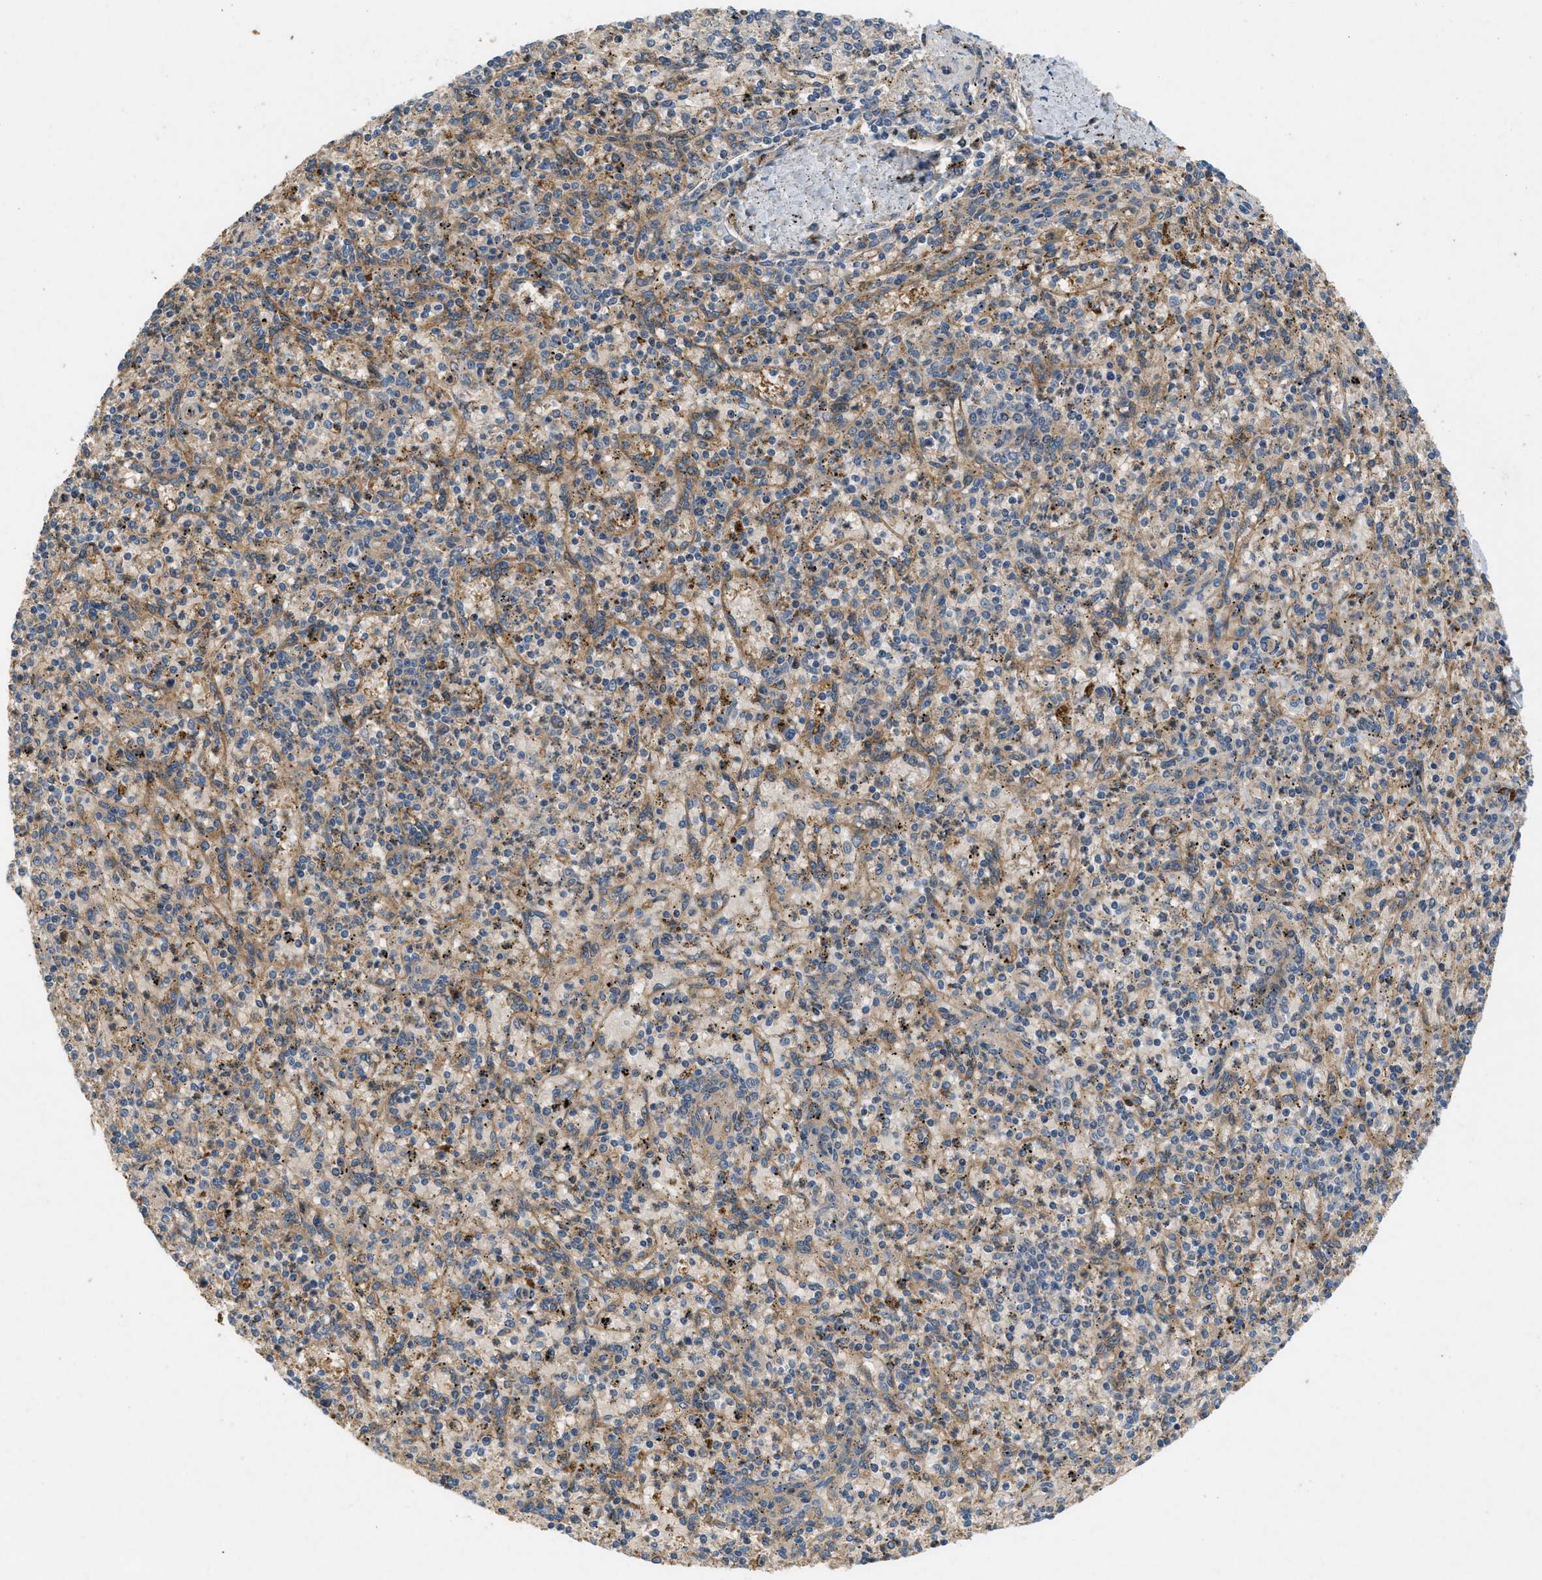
{"staining": {"intensity": "weak", "quantity": "25%-75%", "location": "cytoplasmic/membranous"}, "tissue": "spleen", "cell_type": "Cells in red pulp", "image_type": "normal", "snomed": [{"axis": "morphology", "description": "Normal tissue, NOS"}, {"axis": "topography", "description": "Spleen"}], "caption": "Benign spleen displays weak cytoplasmic/membranous positivity in approximately 25%-75% of cells in red pulp The staining is performed using DAB (3,3'-diaminobenzidine) brown chromogen to label protein expression. The nuclei are counter-stained blue using hematoxylin..", "gene": "ADCY6", "patient": {"sex": "male", "age": 72}}